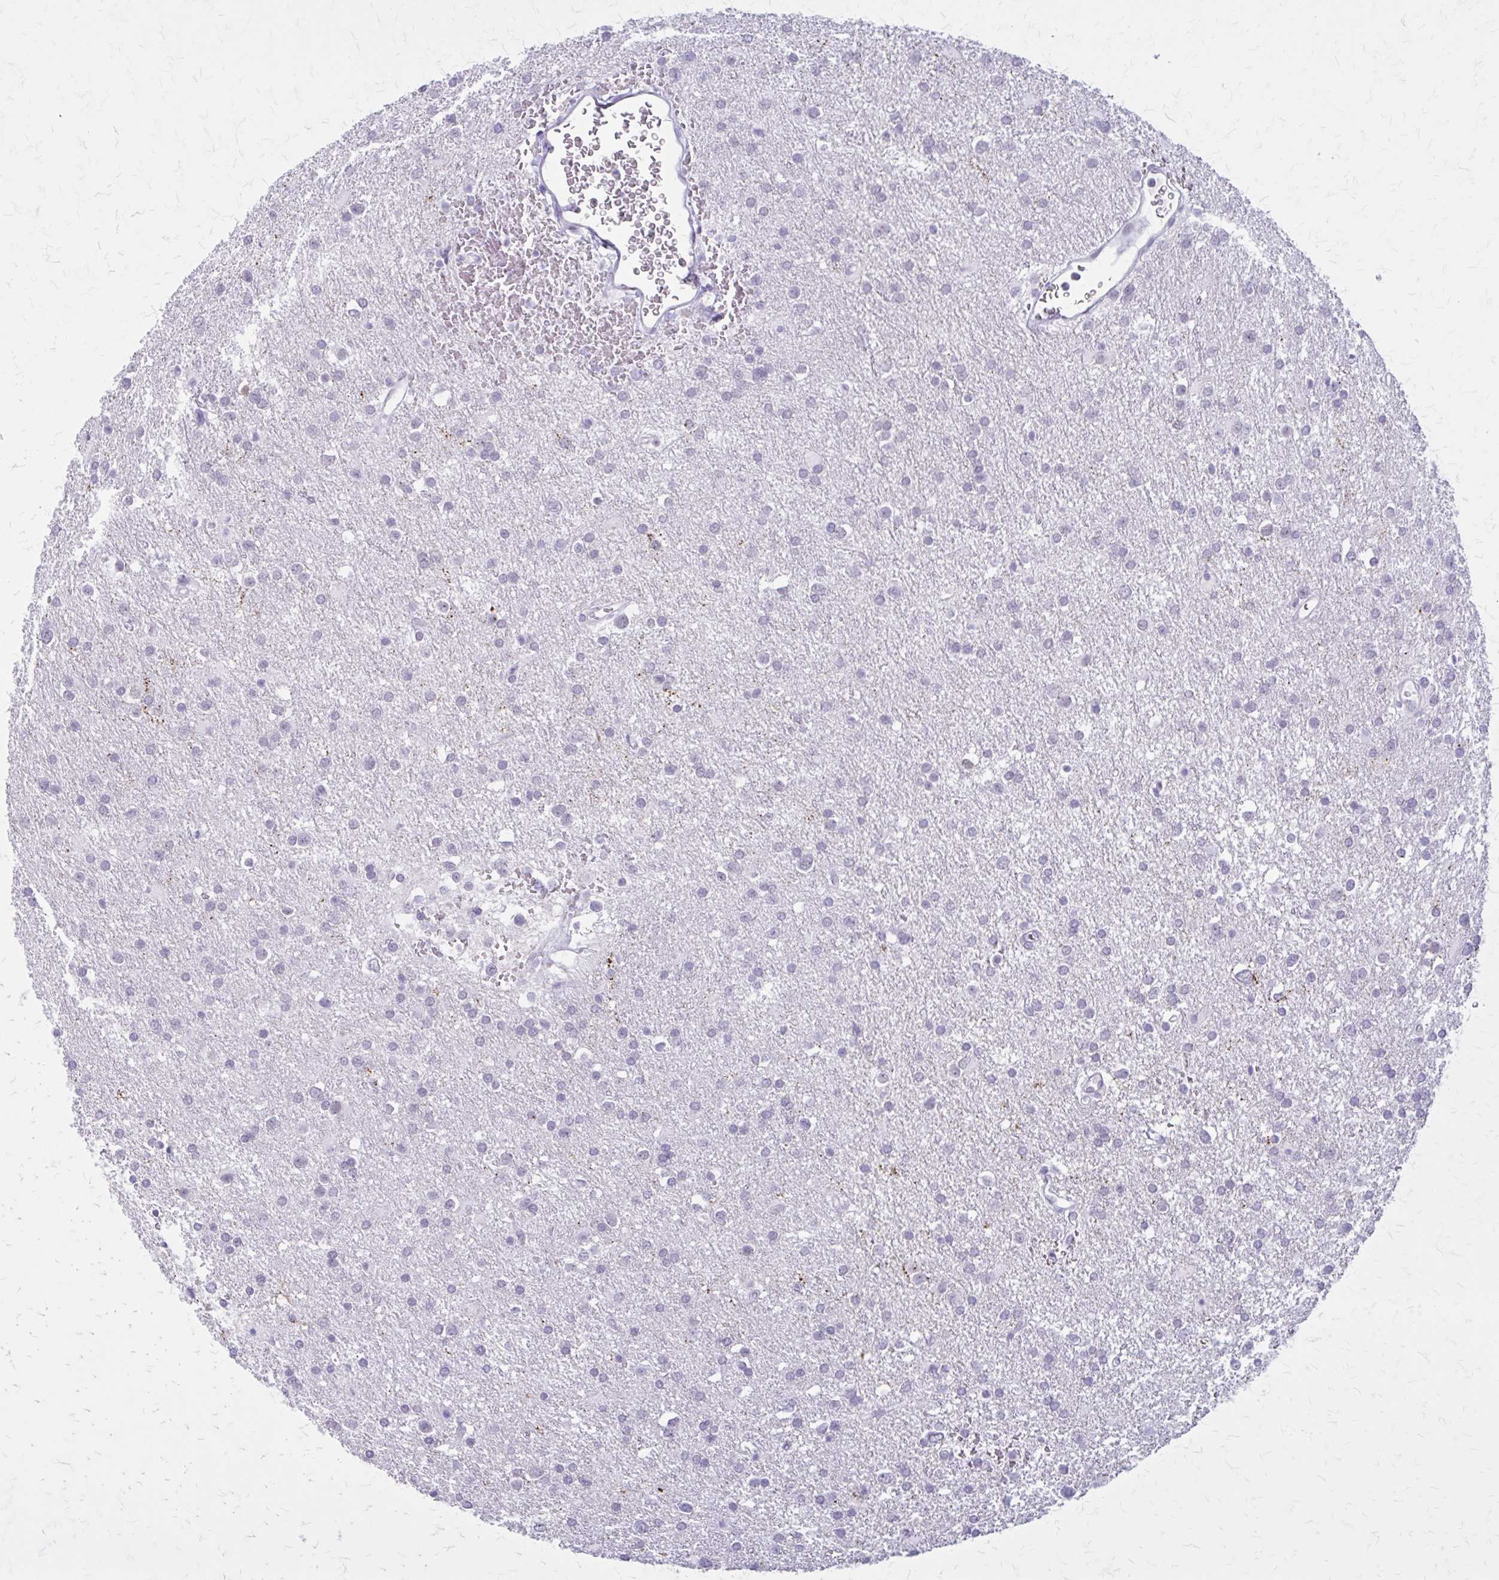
{"staining": {"intensity": "negative", "quantity": "none", "location": "none"}, "tissue": "glioma", "cell_type": "Tumor cells", "image_type": "cancer", "snomed": [{"axis": "morphology", "description": "Glioma, malignant, Low grade"}, {"axis": "topography", "description": "Brain"}], "caption": "Glioma stained for a protein using IHC exhibits no positivity tumor cells.", "gene": "GAD1", "patient": {"sex": "female", "age": 32}}